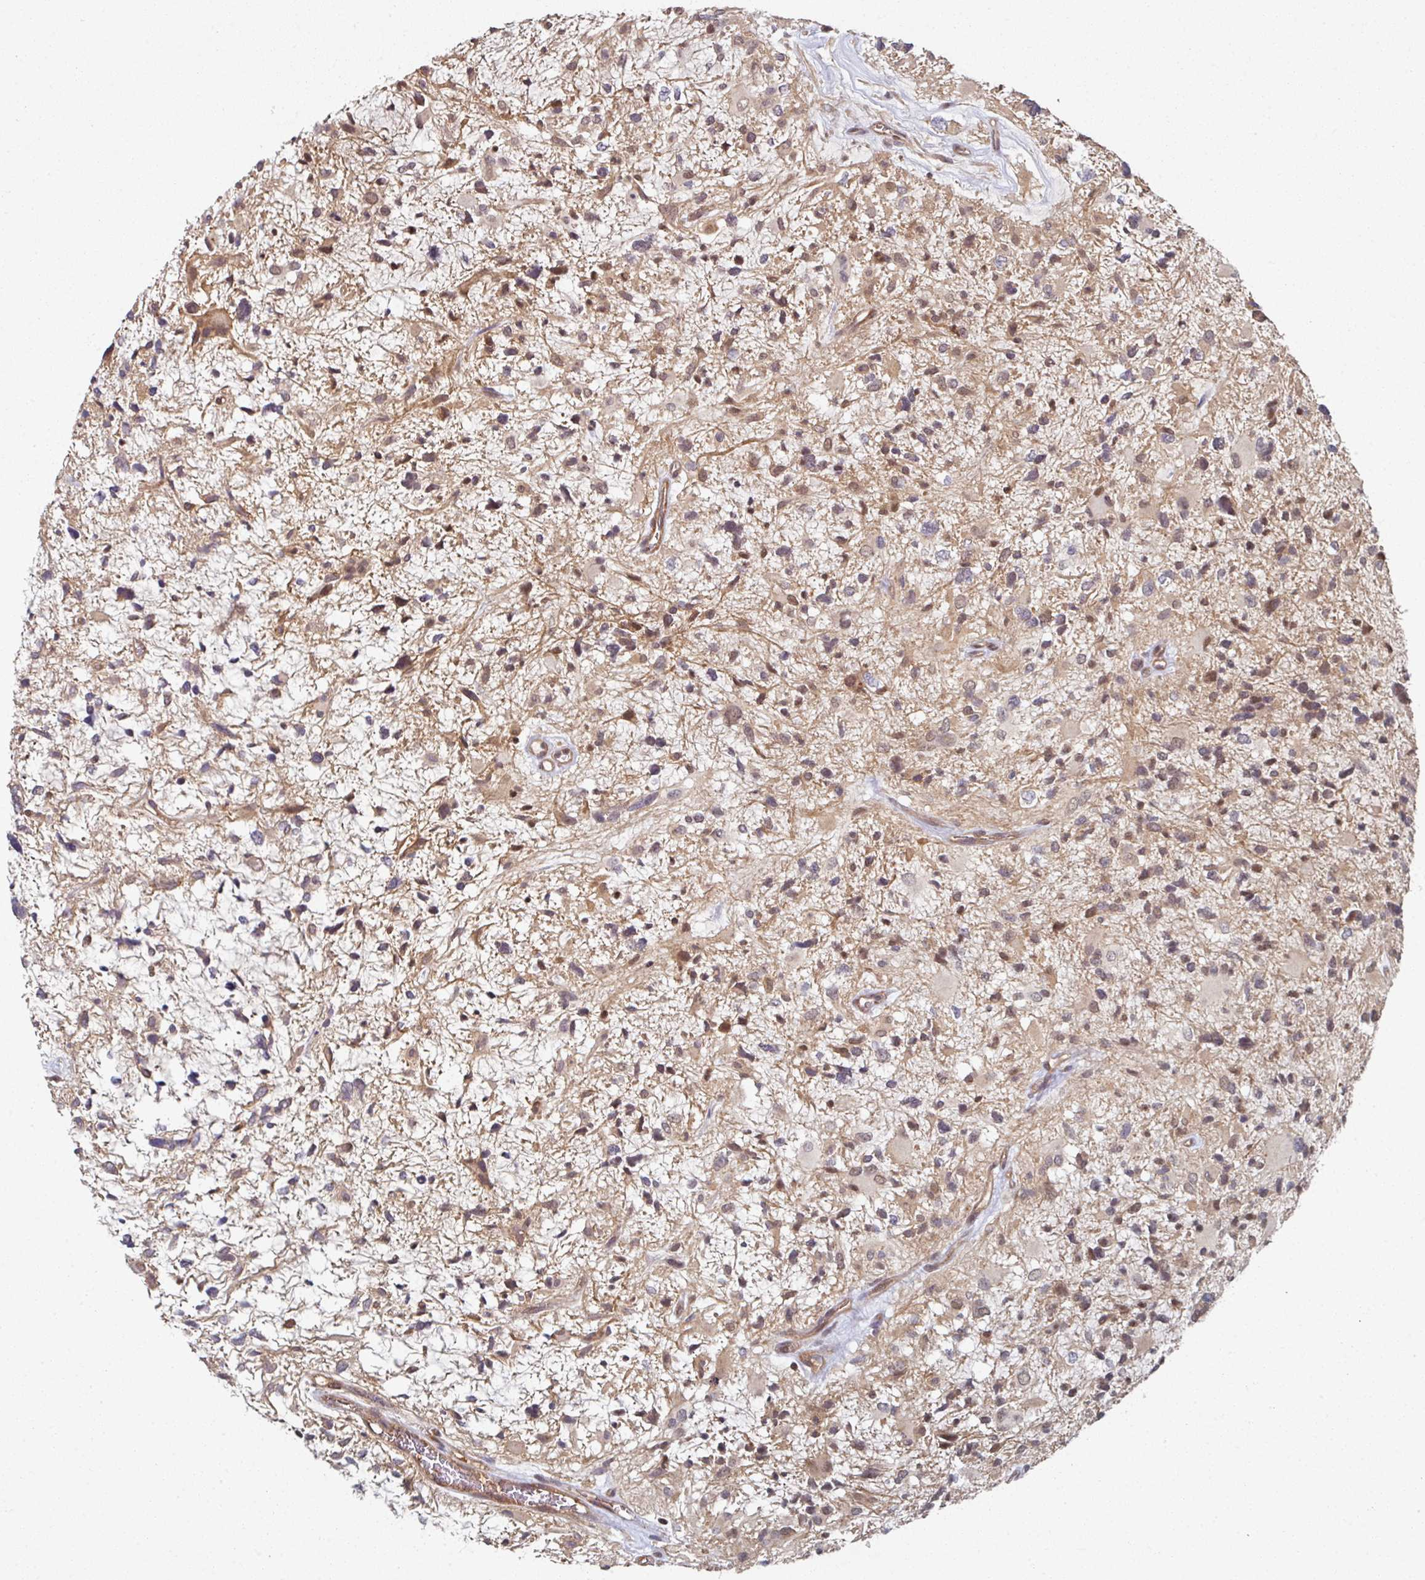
{"staining": {"intensity": "moderate", "quantity": "25%-75%", "location": "cytoplasmic/membranous,nuclear"}, "tissue": "glioma", "cell_type": "Tumor cells", "image_type": "cancer", "snomed": [{"axis": "morphology", "description": "Glioma, malignant, High grade"}, {"axis": "topography", "description": "Brain"}], "caption": "A micrograph showing moderate cytoplasmic/membranous and nuclear positivity in about 25%-75% of tumor cells in high-grade glioma (malignant), as visualized by brown immunohistochemical staining.", "gene": "PSME3IP1", "patient": {"sex": "female", "age": 11}}